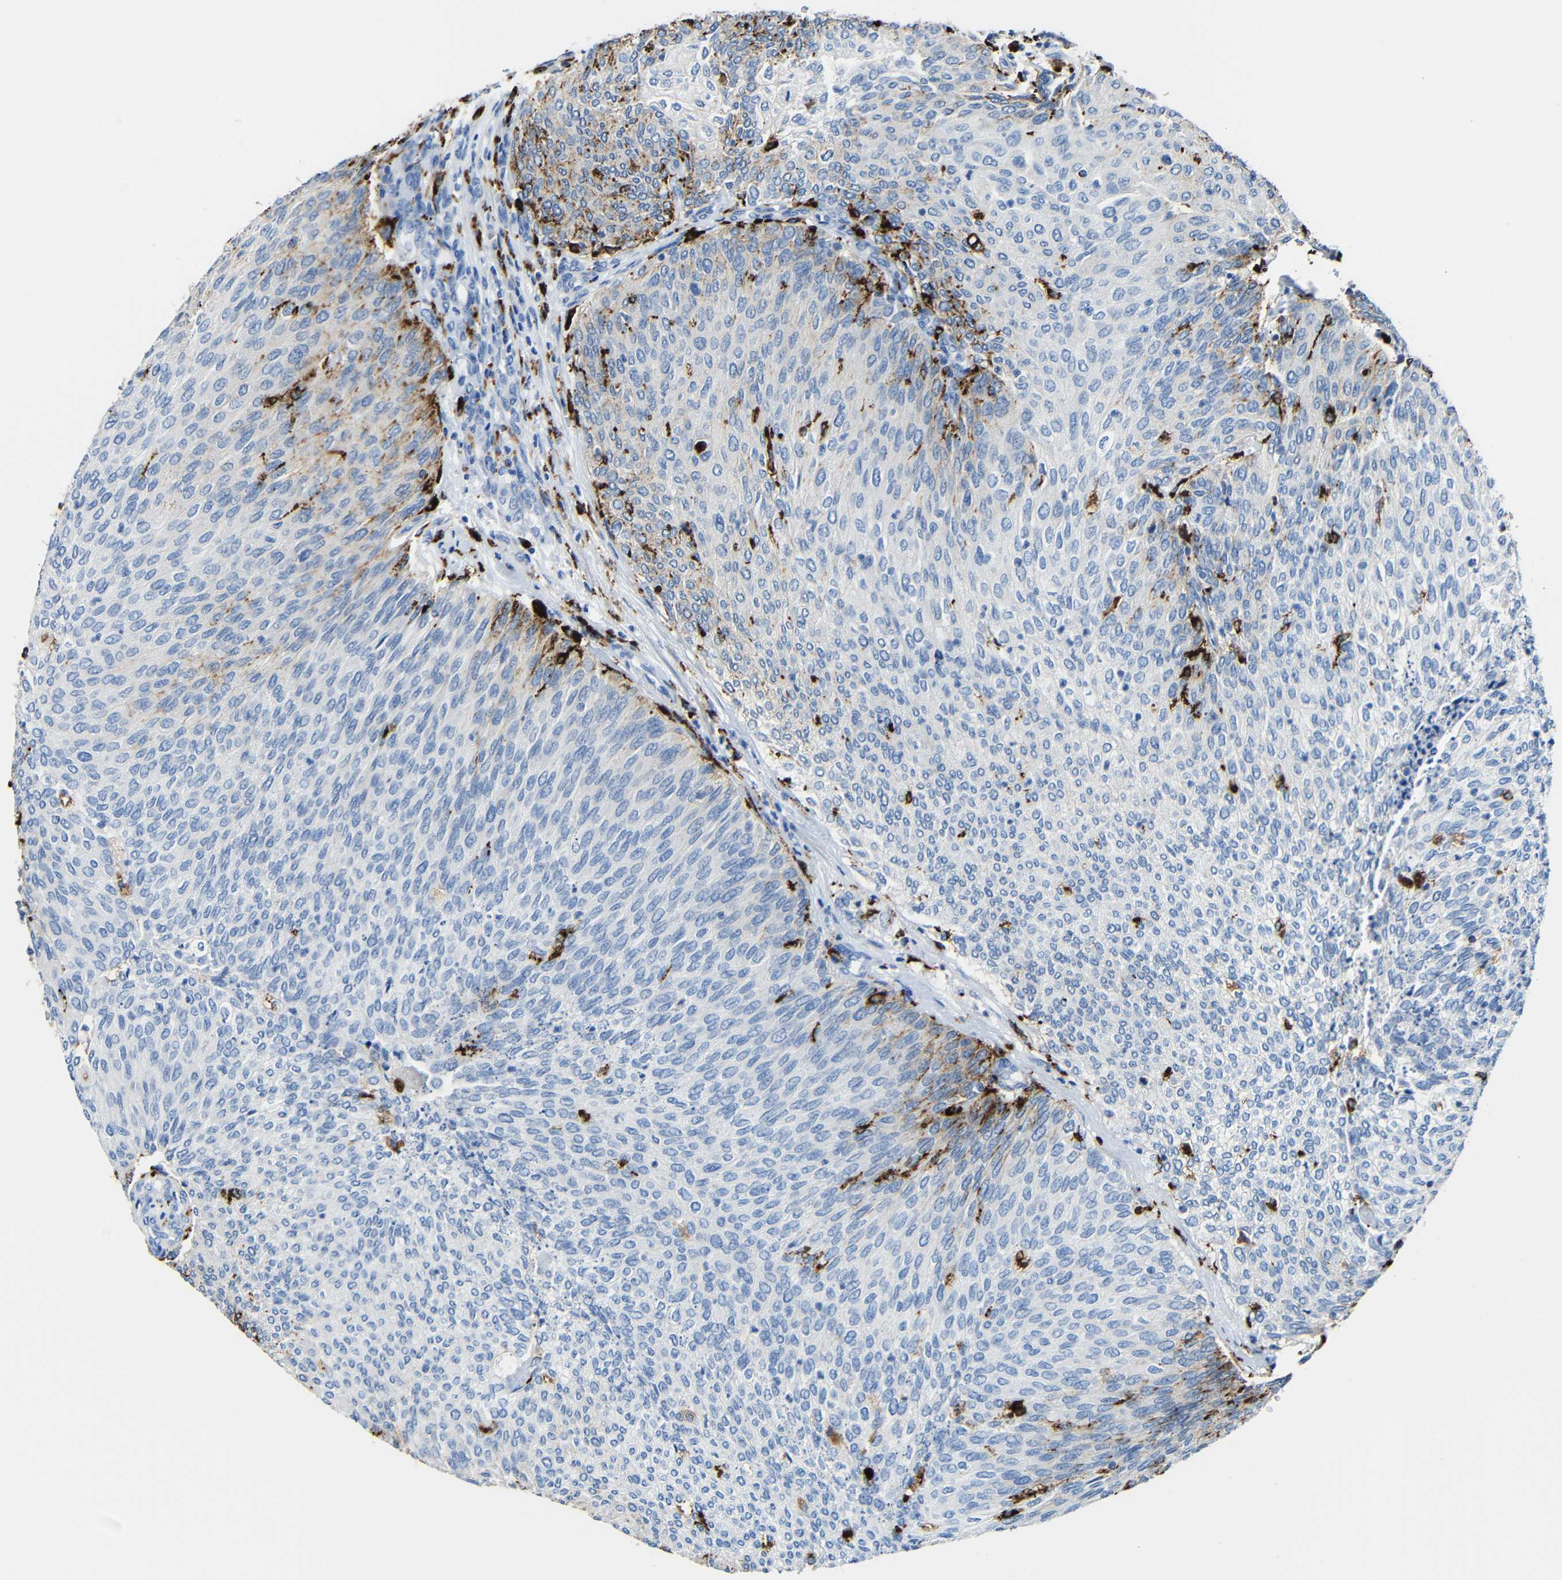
{"staining": {"intensity": "strong", "quantity": "<25%", "location": "cytoplasmic/membranous"}, "tissue": "urothelial cancer", "cell_type": "Tumor cells", "image_type": "cancer", "snomed": [{"axis": "morphology", "description": "Urothelial carcinoma, Low grade"}, {"axis": "topography", "description": "Urinary bladder"}], "caption": "Strong cytoplasmic/membranous protein positivity is appreciated in approximately <25% of tumor cells in urothelial cancer. Nuclei are stained in blue.", "gene": "HLA-DMA", "patient": {"sex": "female", "age": 79}}